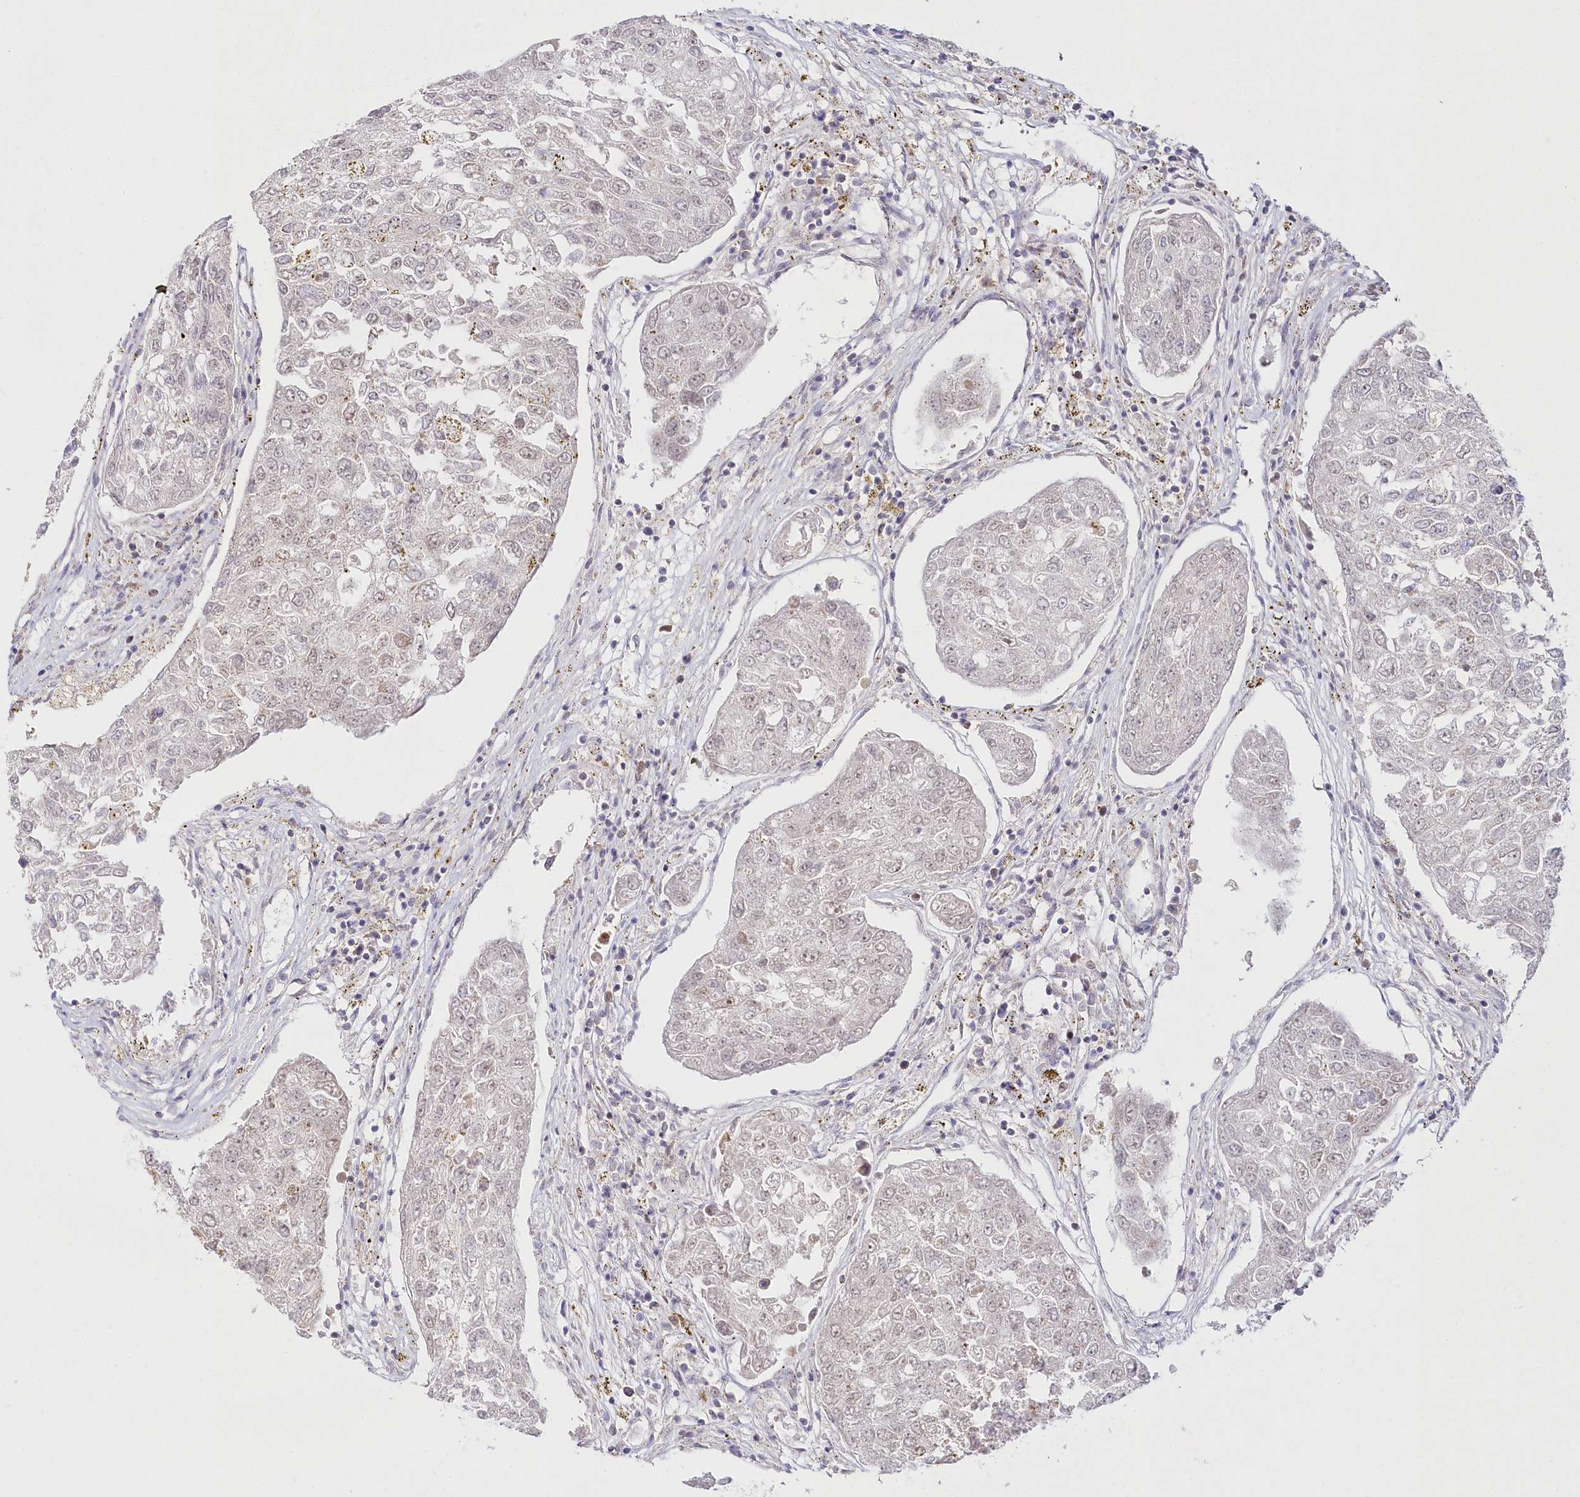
{"staining": {"intensity": "weak", "quantity": "<25%", "location": "cytoplasmic/membranous"}, "tissue": "urothelial cancer", "cell_type": "Tumor cells", "image_type": "cancer", "snomed": [{"axis": "morphology", "description": "Urothelial carcinoma, High grade"}, {"axis": "topography", "description": "Lymph node"}, {"axis": "topography", "description": "Urinary bladder"}], "caption": "Immunohistochemical staining of urothelial carcinoma (high-grade) reveals no significant positivity in tumor cells.", "gene": "INPP4B", "patient": {"sex": "male", "age": 51}}